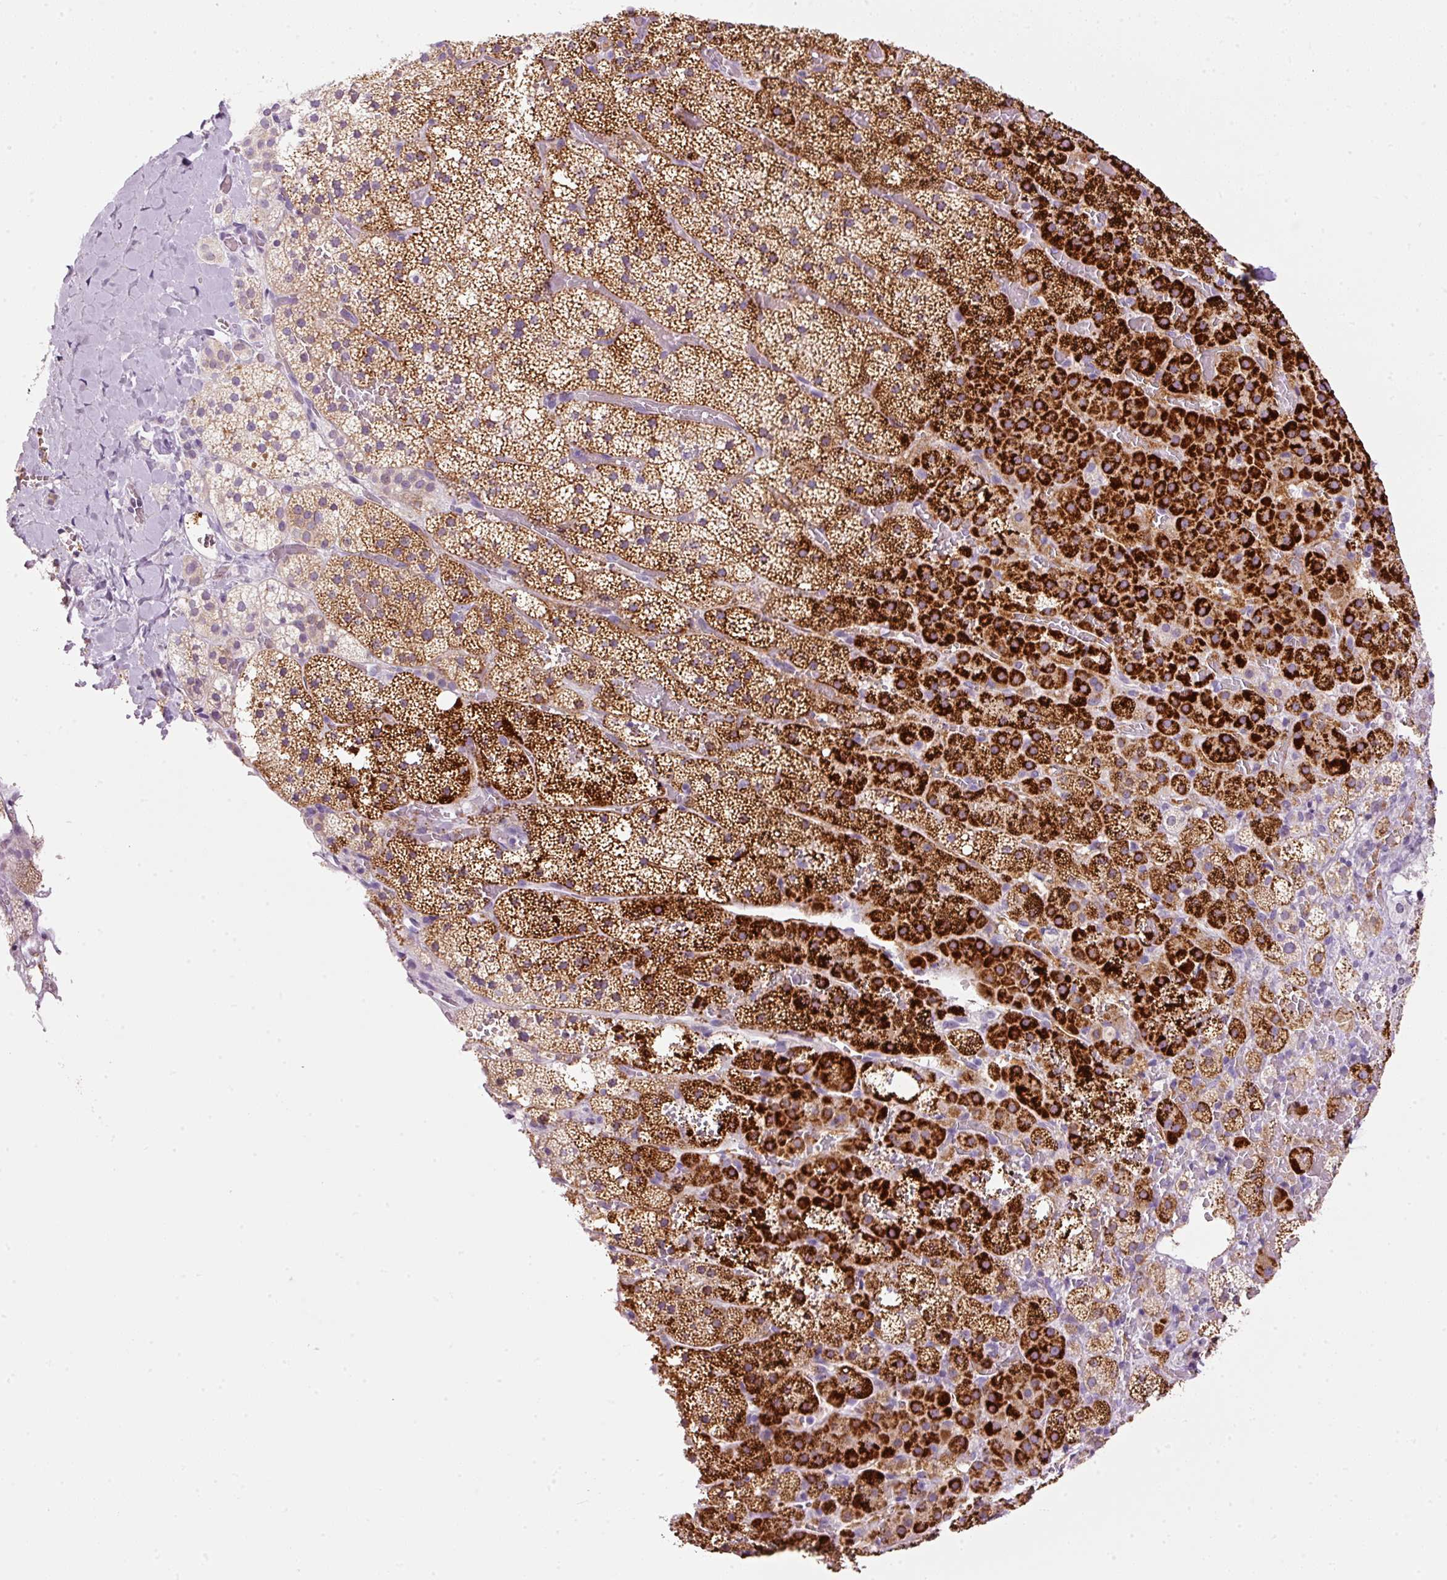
{"staining": {"intensity": "strong", "quantity": ">75%", "location": "cytoplasmic/membranous"}, "tissue": "adrenal gland", "cell_type": "Glandular cells", "image_type": "normal", "snomed": [{"axis": "morphology", "description": "Normal tissue, NOS"}, {"axis": "topography", "description": "Adrenal gland"}], "caption": "A micrograph of adrenal gland stained for a protein demonstrates strong cytoplasmic/membranous brown staining in glandular cells. The protein is shown in brown color, while the nuclei are stained blue.", "gene": "SRC", "patient": {"sex": "male", "age": 53}}